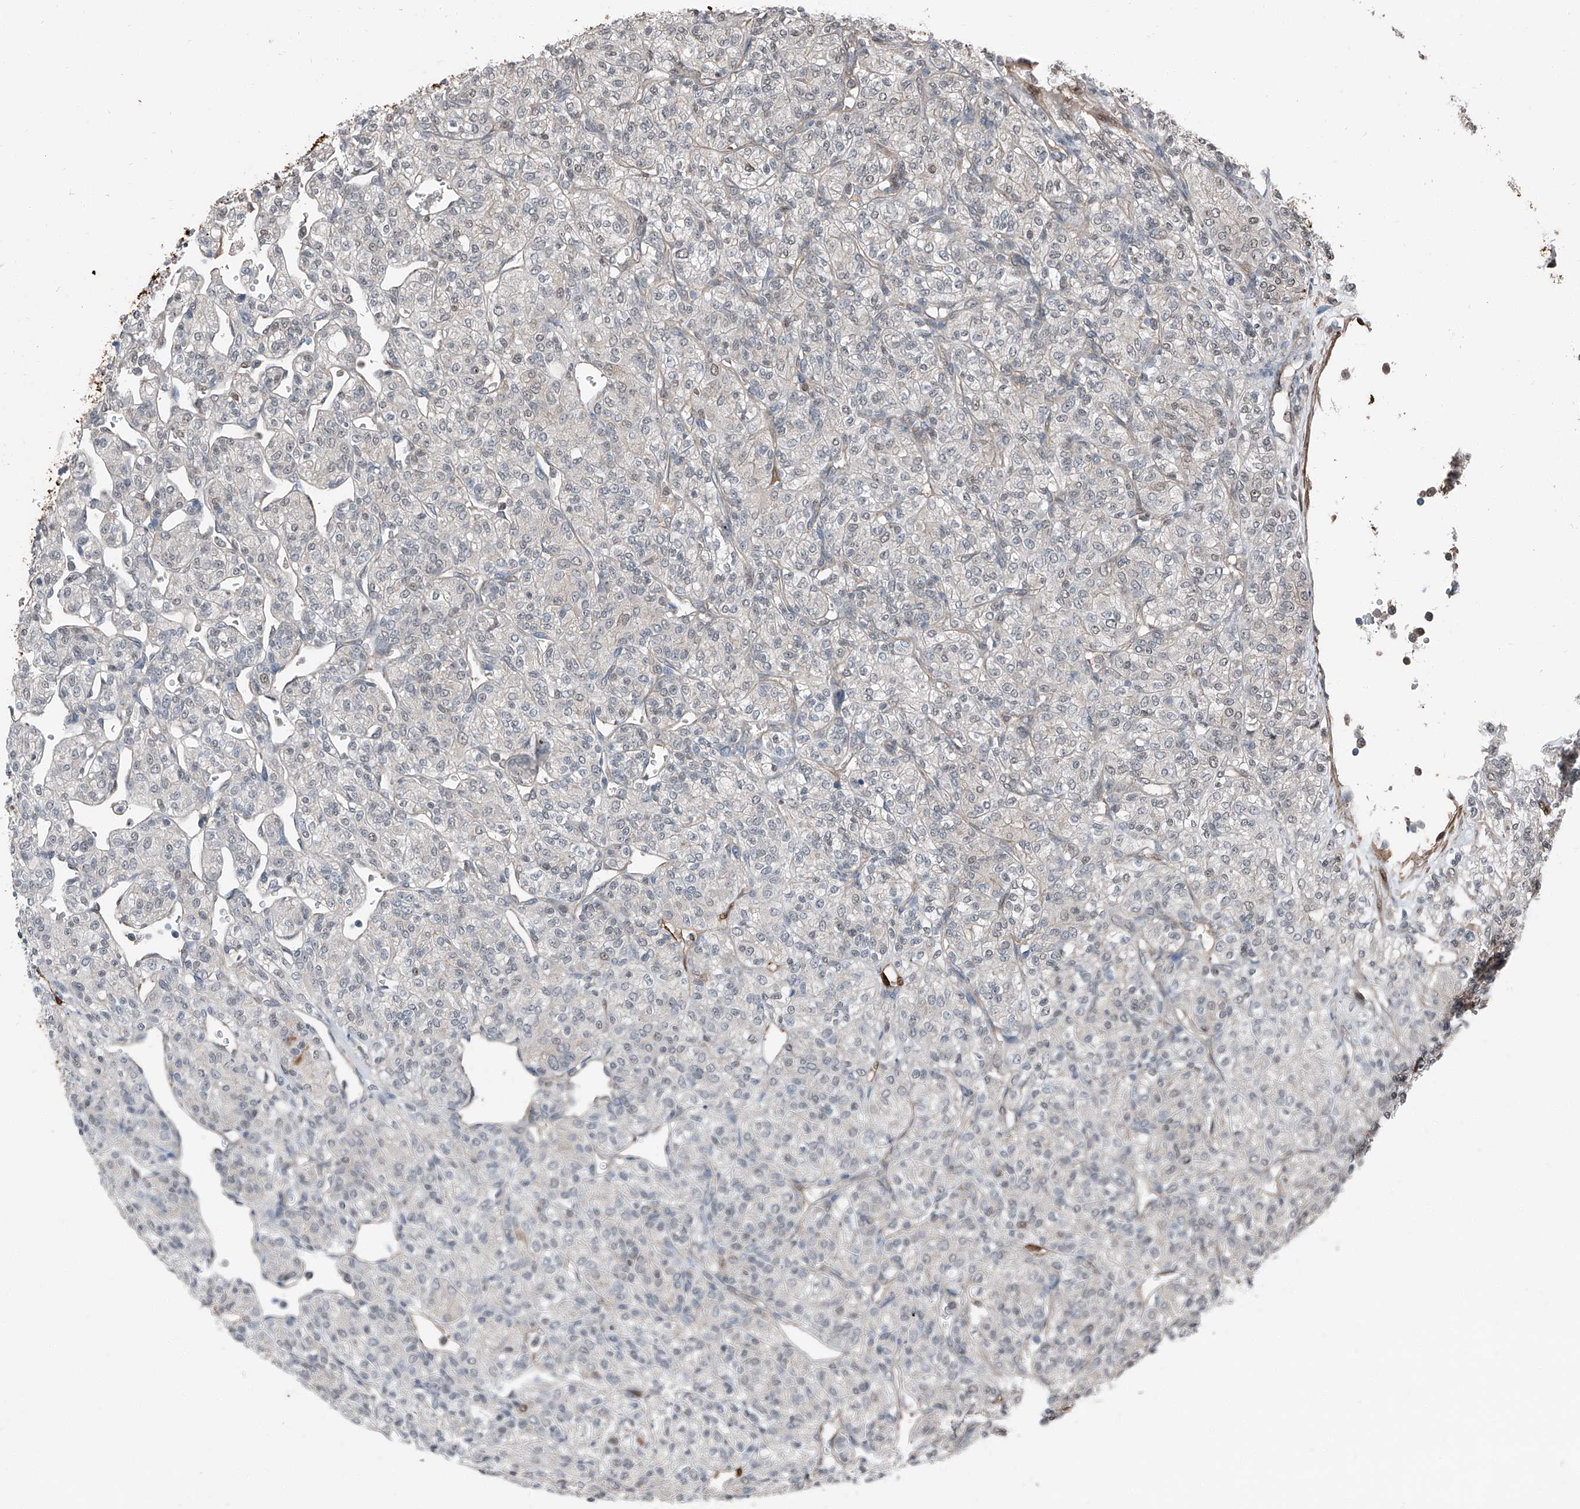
{"staining": {"intensity": "negative", "quantity": "none", "location": "none"}, "tissue": "renal cancer", "cell_type": "Tumor cells", "image_type": "cancer", "snomed": [{"axis": "morphology", "description": "Adenocarcinoma, NOS"}, {"axis": "topography", "description": "Kidney"}], "caption": "This is an IHC photomicrograph of human renal cancer (adenocarcinoma). There is no staining in tumor cells.", "gene": "HSPA6", "patient": {"sex": "male", "age": 77}}